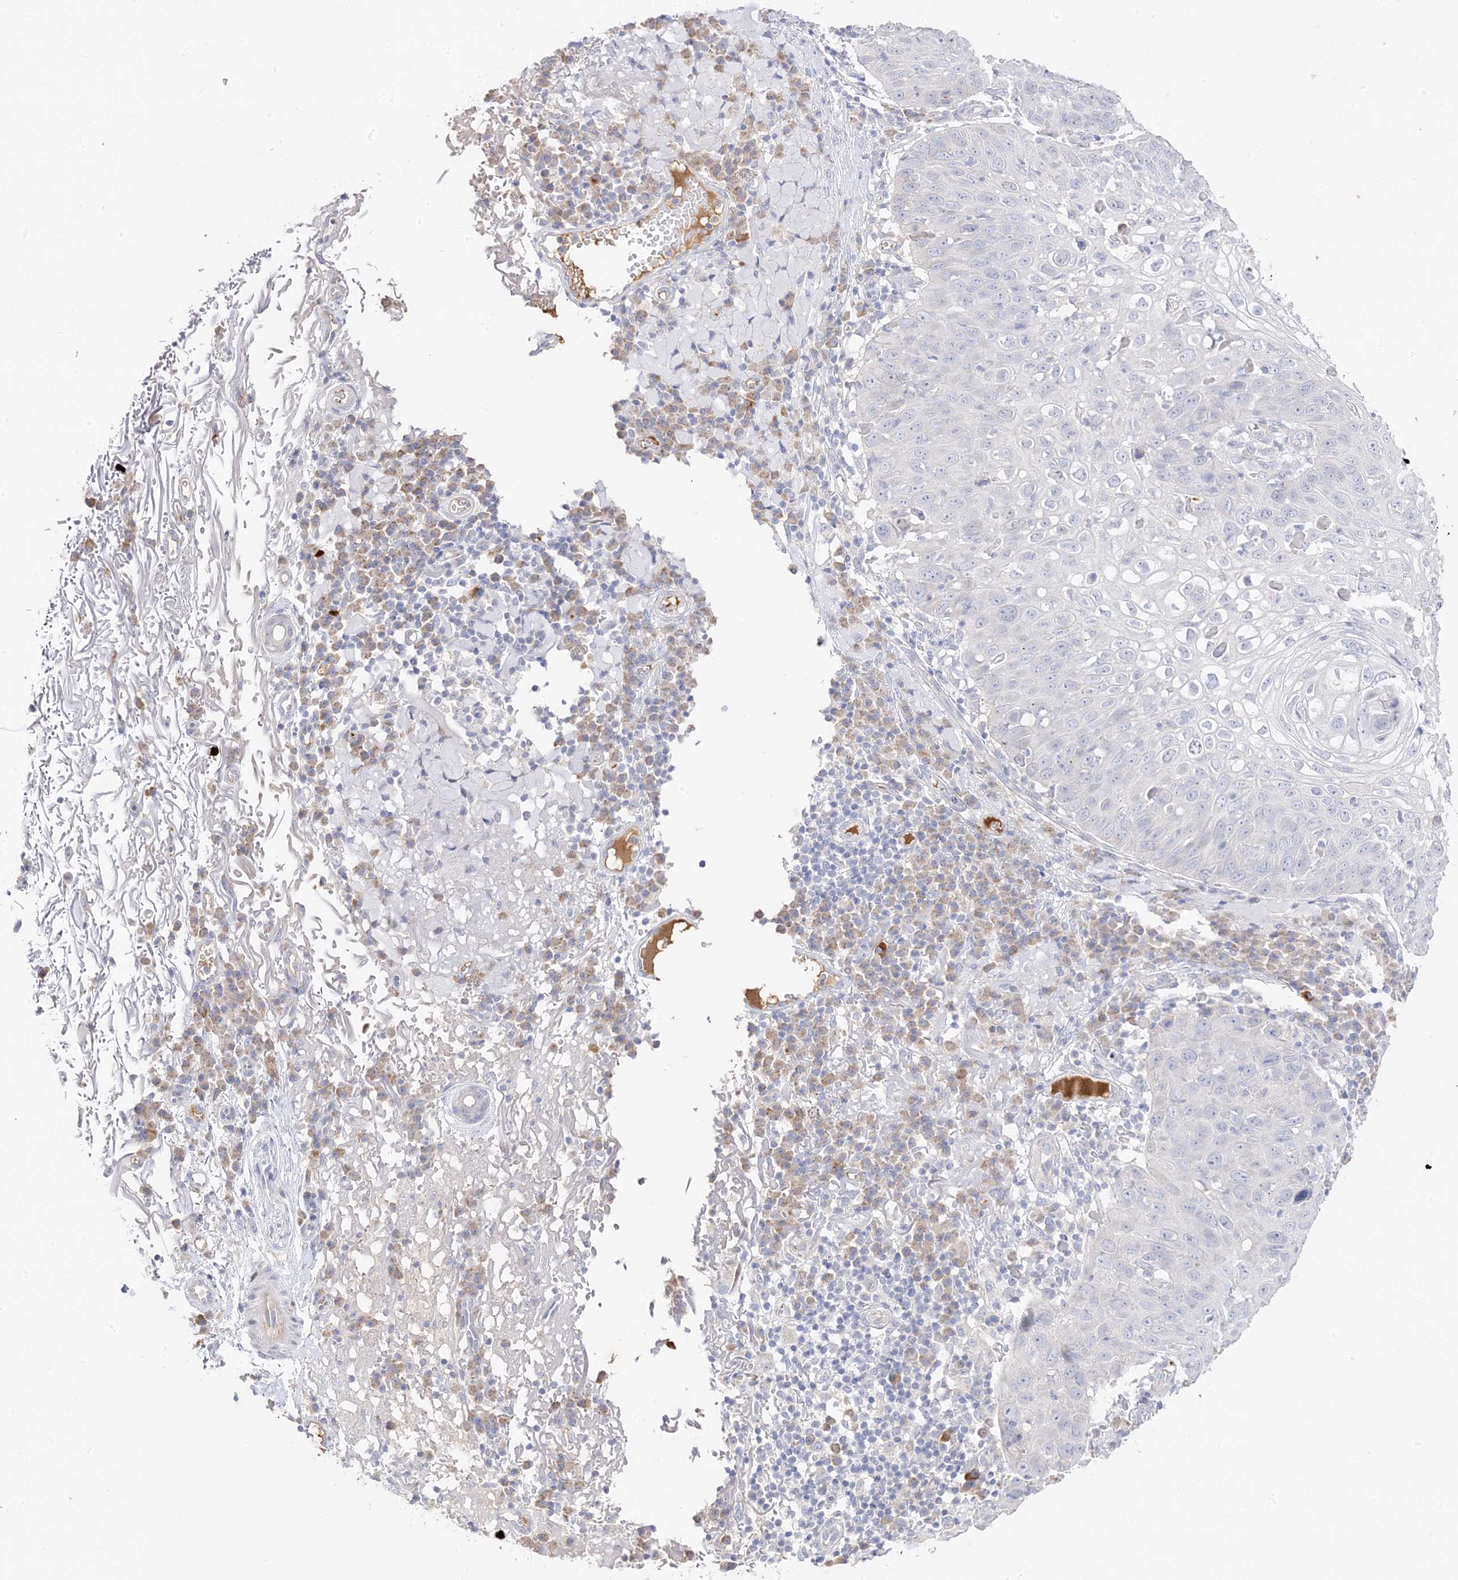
{"staining": {"intensity": "negative", "quantity": "none", "location": "none"}, "tissue": "skin cancer", "cell_type": "Tumor cells", "image_type": "cancer", "snomed": [{"axis": "morphology", "description": "Squamous cell carcinoma, NOS"}, {"axis": "topography", "description": "Skin"}], "caption": "The immunohistochemistry histopathology image has no significant positivity in tumor cells of skin cancer tissue. (Immunohistochemistry, brightfield microscopy, high magnification).", "gene": "TRANK1", "patient": {"sex": "female", "age": 90}}